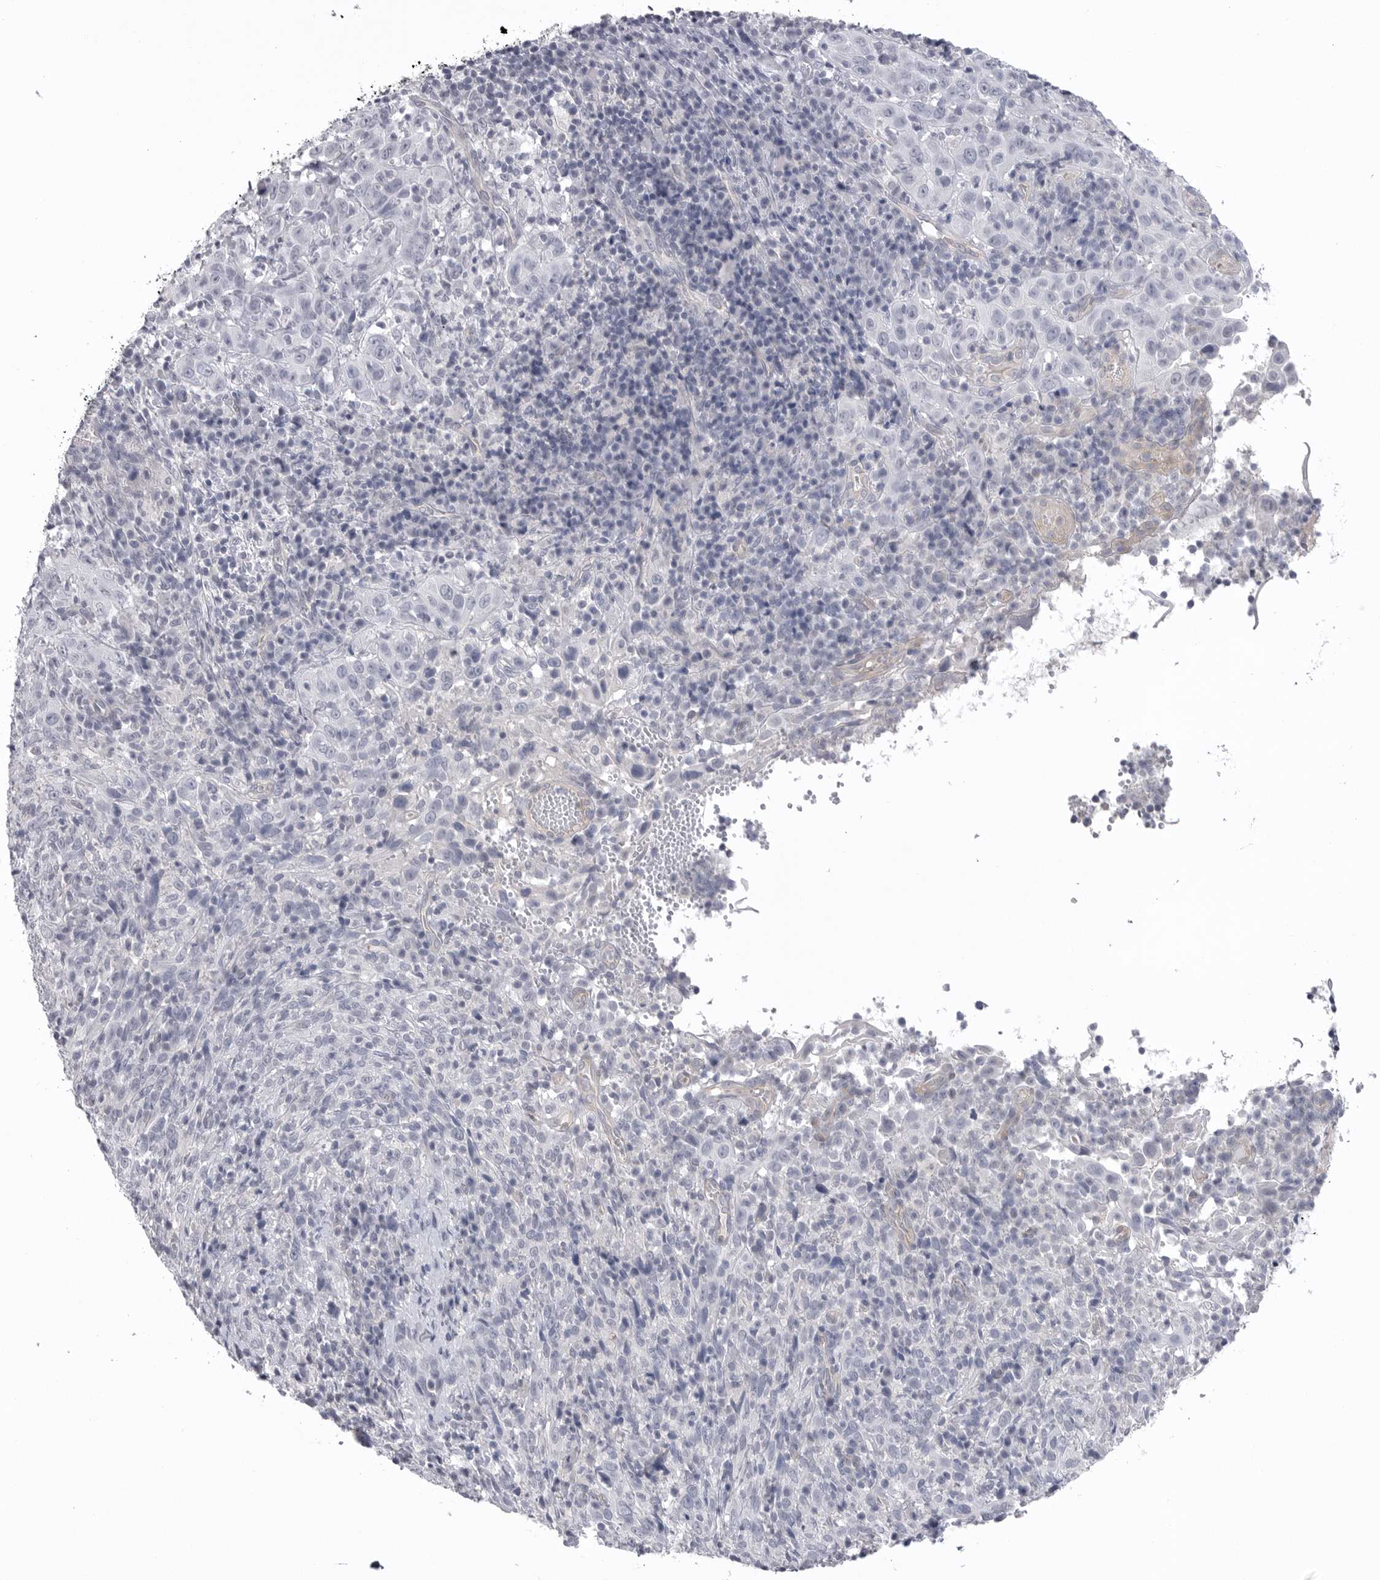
{"staining": {"intensity": "negative", "quantity": "none", "location": "none"}, "tissue": "cervical cancer", "cell_type": "Tumor cells", "image_type": "cancer", "snomed": [{"axis": "morphology", "description": "Squamous cell carcinoma, NOS"}, {"axis": "topography", "description": "Cervix"}], "caption": "This is a photomicrograph of immunohistochemistry (IHC) staining of squamous cell carcinoma (cervical), which shows no staining in tumor cells. (IHC, brightfield microscopy, high magnification).", "gene": "DLGAP3", "patient": {"sex": "female", "age": 46}}